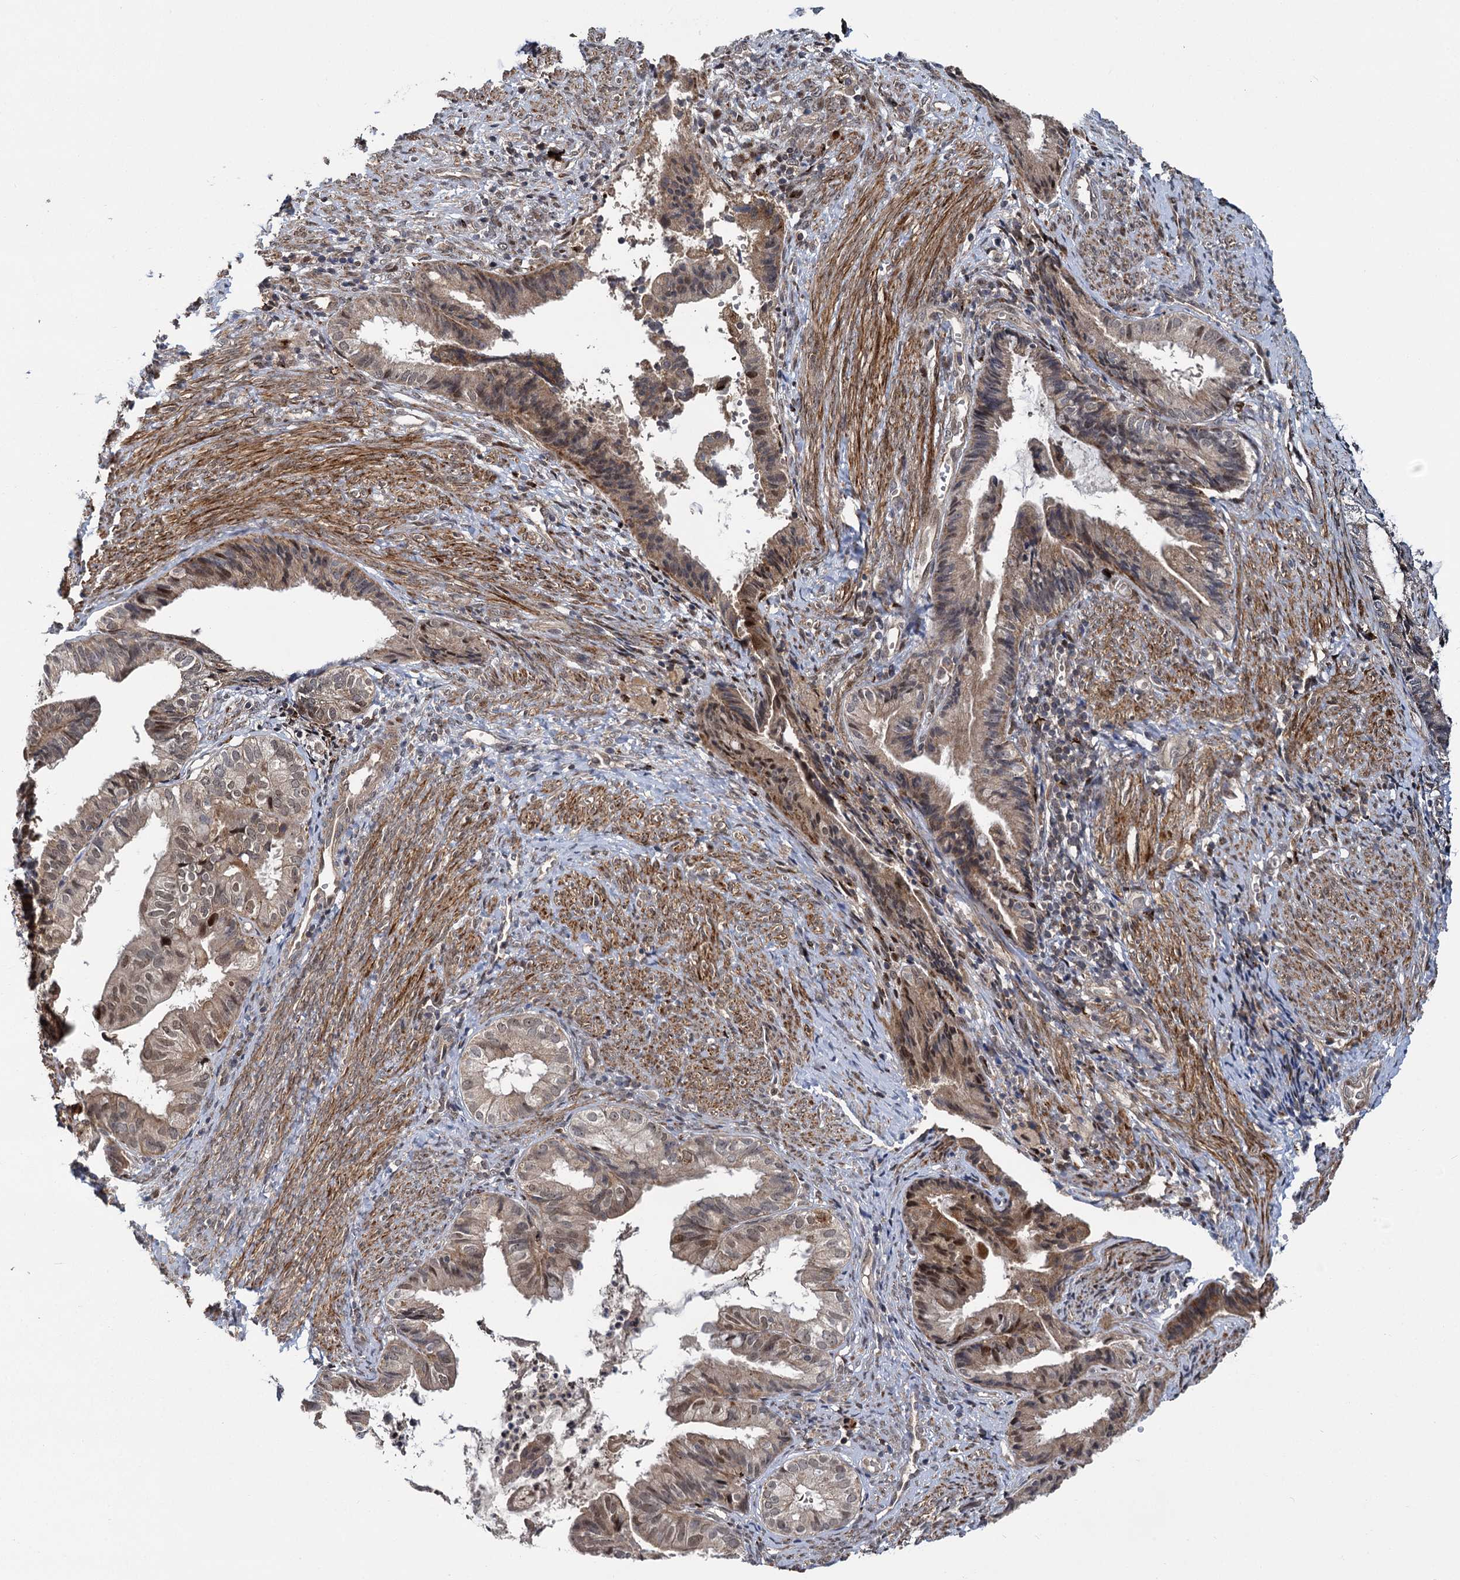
{"staining": {"intensity": "moderate", "quantity": "<25%", "location": "cytoplasmic/membranous,nuclear"}, "tissue": "endometrial cancer", "cell_type": "Tumor cells", "image_type": "cancer", "snomed": [{"axis": "morphology", "description": "Adenocarcinoma, NOS"}, {"axis": "topography", "description": "Endometrium"}], "caption": "An immunohistochemistry (IHC) micrograph of tumor tissue is shown. Protein staining in brown highlights moderate cytoplasmic/membranous and nuclear positivity in endometrial cancer (adenocarcinoma) within tumor cells.", "gene": "GAL3ST4", "patient": {"sex": "female", "age": 86}}